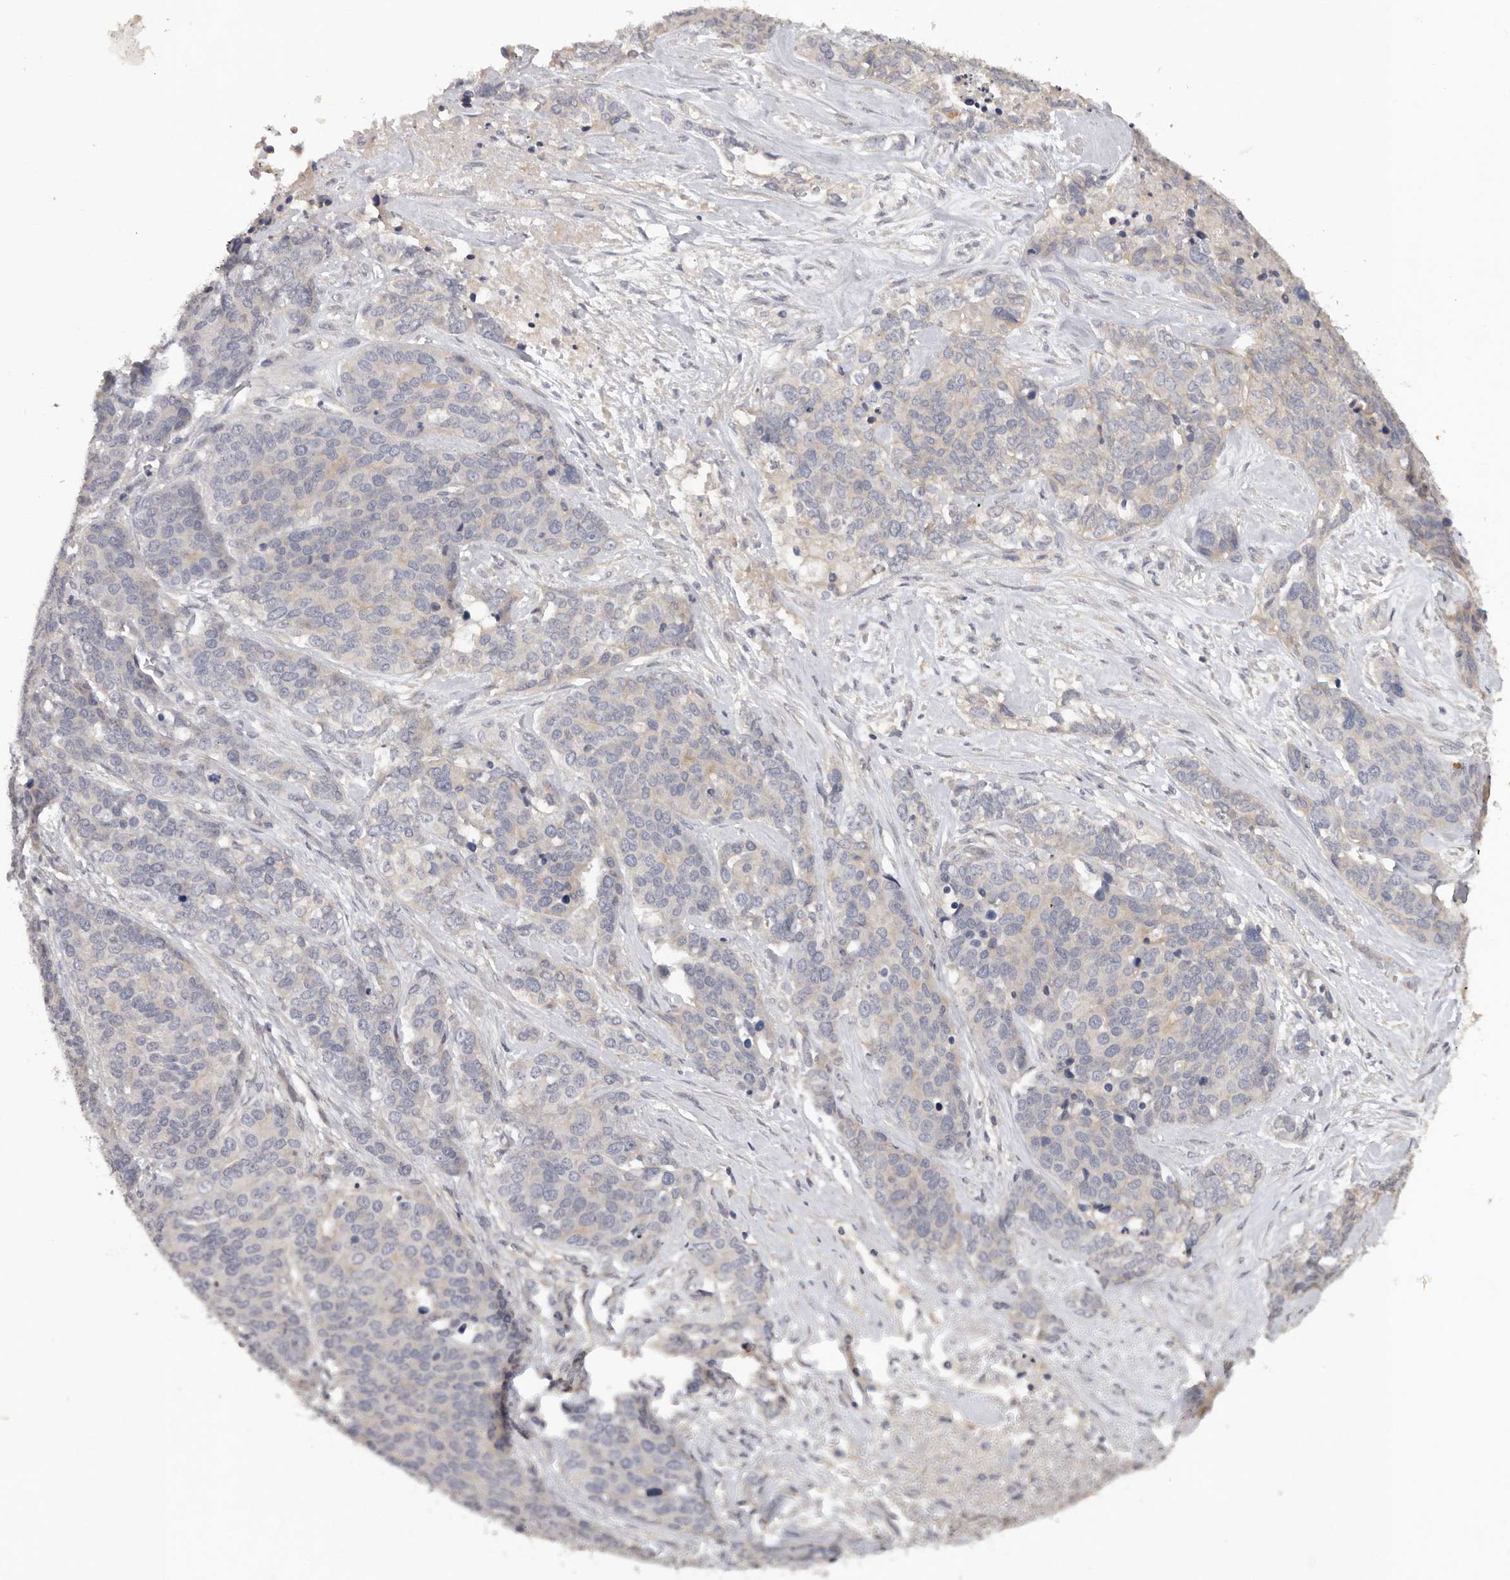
{"staining": {"intensity": "negative", "quantity": "none", "location": "none"}, "tissue": "ovarian cancer", "cell_type": "Tumor cells", "image_type": "cancer", "snomed": [{"axis": "morphology", "description": "Cystadenocarcinoma, serous, NOS"}, {"axis": "topography", "description": "Ovary"}], "caption": "The immunohistochemistry micrograph has no significant expression in tumor cells of ovarian cancer tissue. The staining is performed using DAB brown chromogen with nuclei counter-stained in using hematoxylin.", "gene": "WDTC1", "patient": {"sex": "female", "age": 44}}